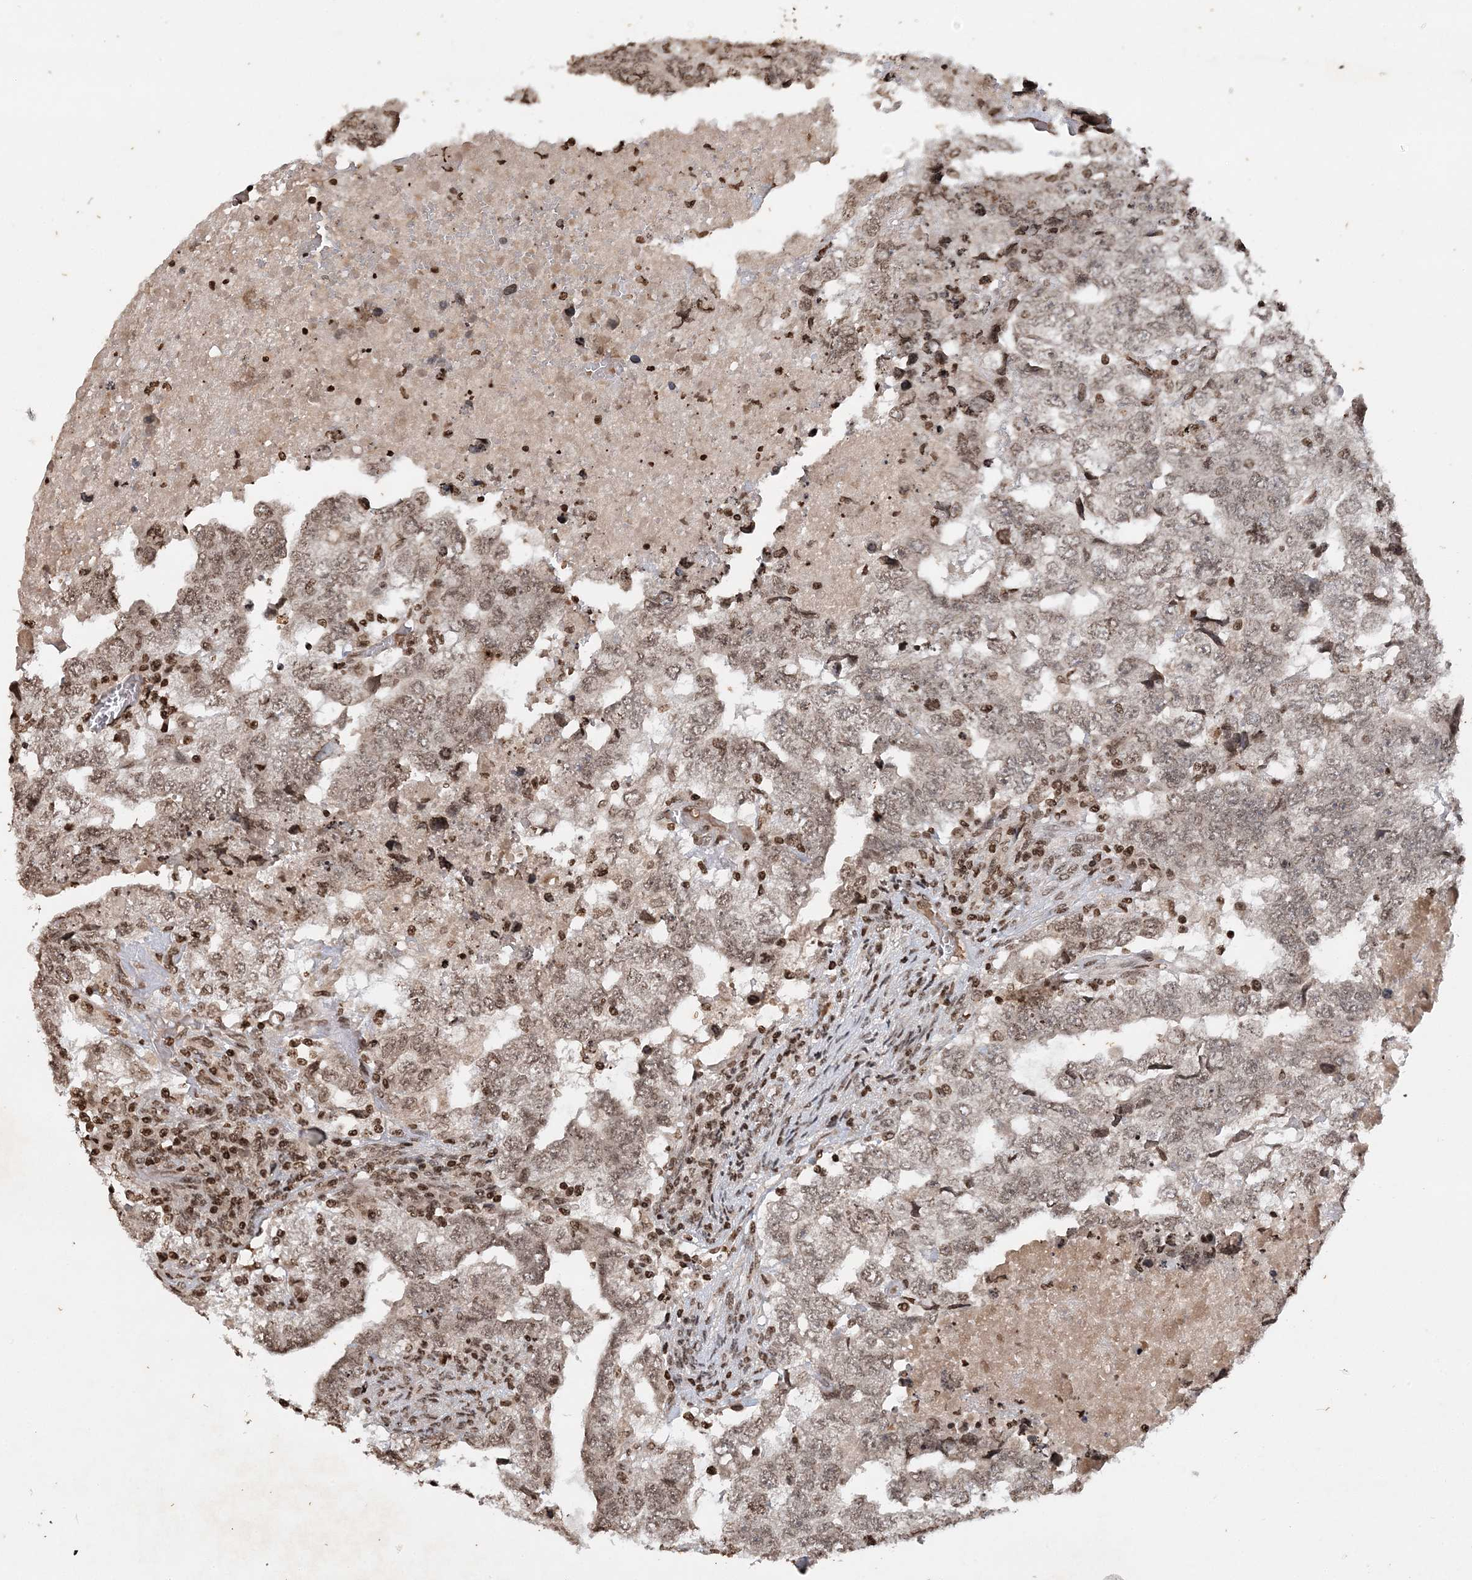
{"staining": {"intensity": "weak", "quantity": ">75%", "location": "nuclear"}, "tissue": "testis cancer", "cell_type": "Tumor cells", "image_type": "cancer", "snomed": [{"axis": "morphology", "description": "Carcinoma, Embryonal, NOS"}, {"axis": "topography", "description": "Testis"}], "caption": "Brown immunohistochemical staining in embryonal carcinoma (testis) reveals weak nuclear staining in about >75% of tumor cells.", "gene": "NEDD9", "patient": {"sex": "male", "age": 36}}